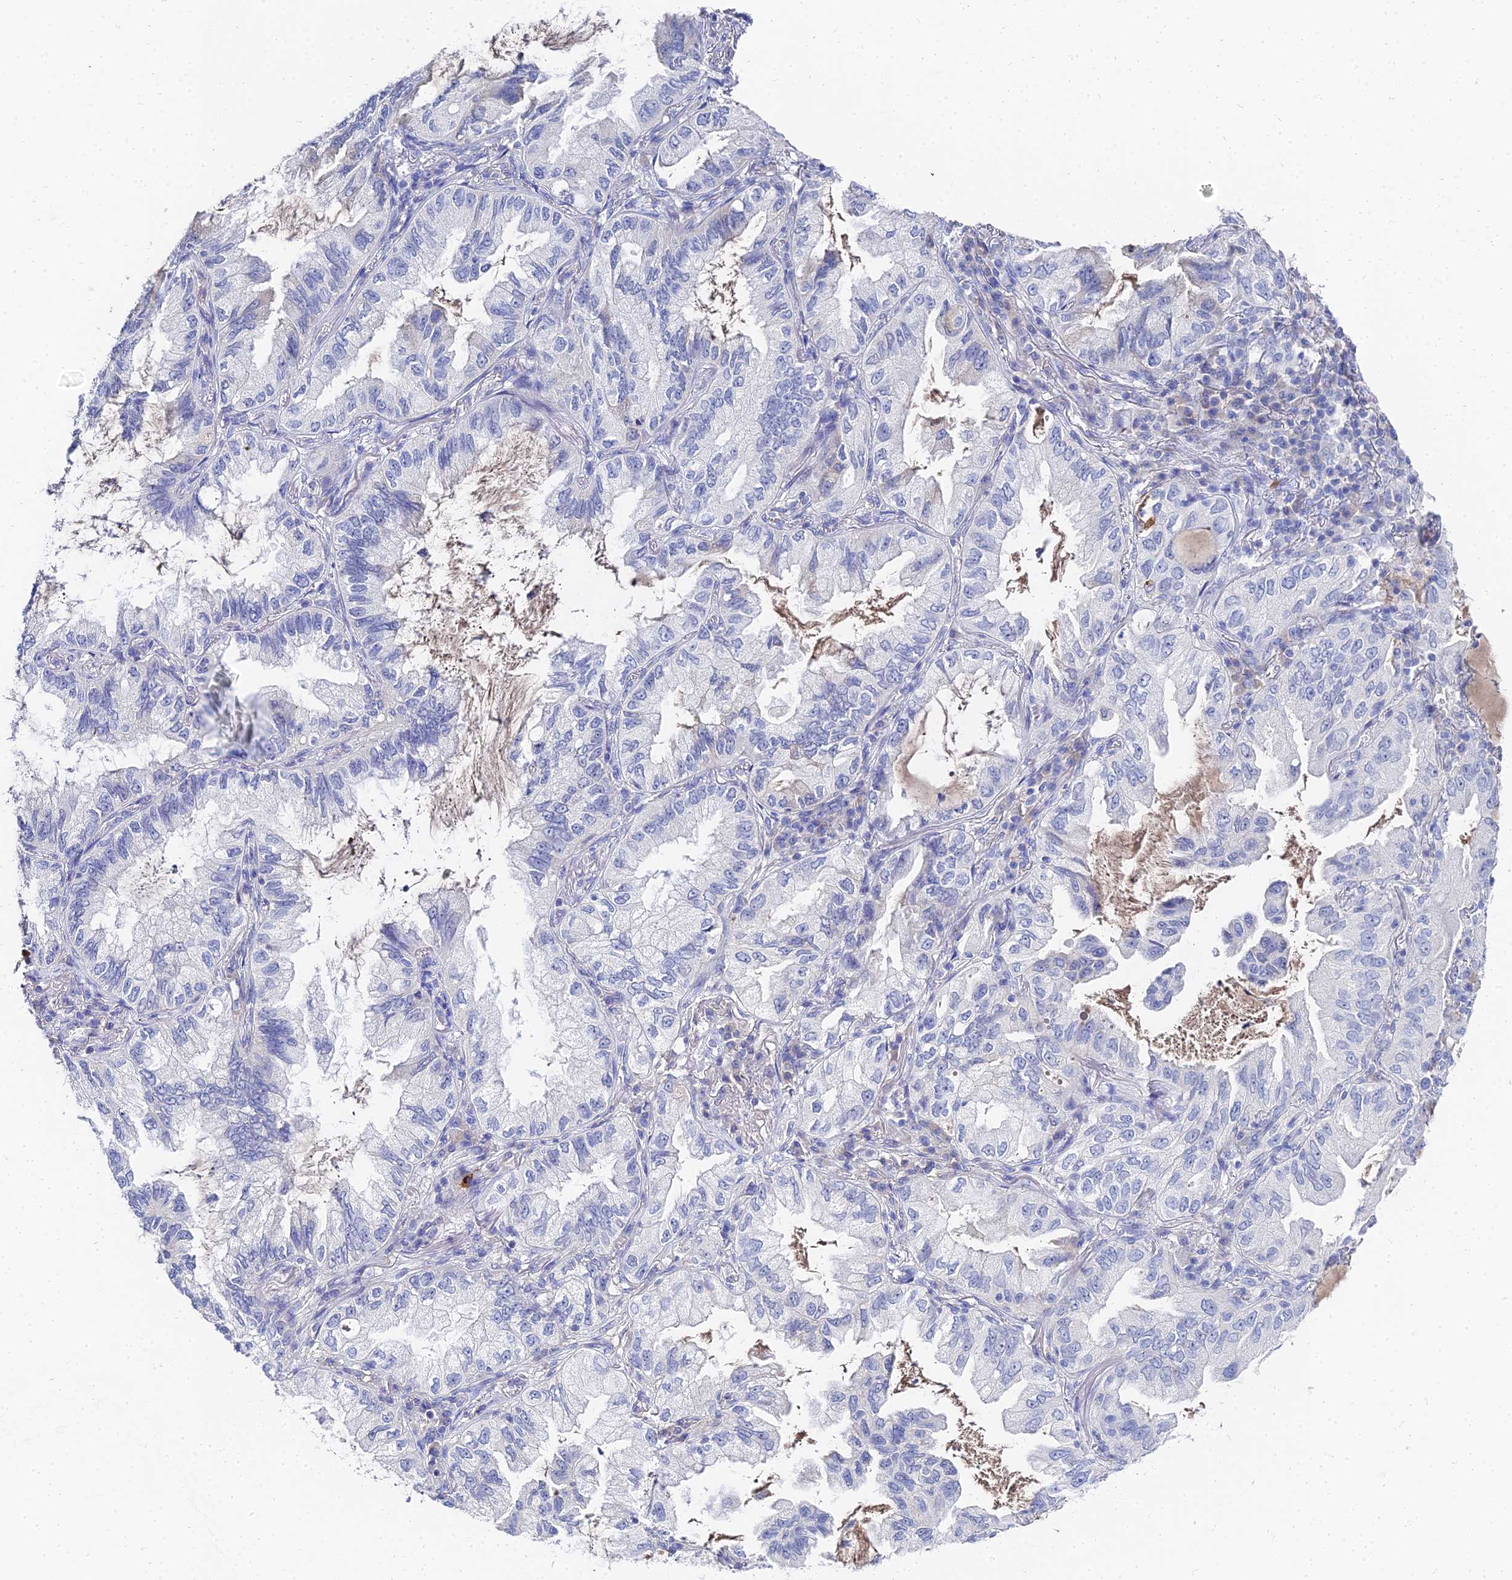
{"staining": {"intensity": "negative", "quantity": "none", "location": "none"}, "tissue": "lung cancer", "cell_type": "Tumor cells", "image_type": "cancer", "snomed": [{"axis": "morphology", "description": "Adenocarcinoma, NOS"}, {"axis": "topography", "description": "Lung"}], "caption": "High power microscopy histopathology image of an immunohistochemistry image of lung cancer, revealing no significant staining in tumor cells. Nuclei are stained in blue.", "gene": "KRT17", "patient": {"sex": "female", "age": 69}}